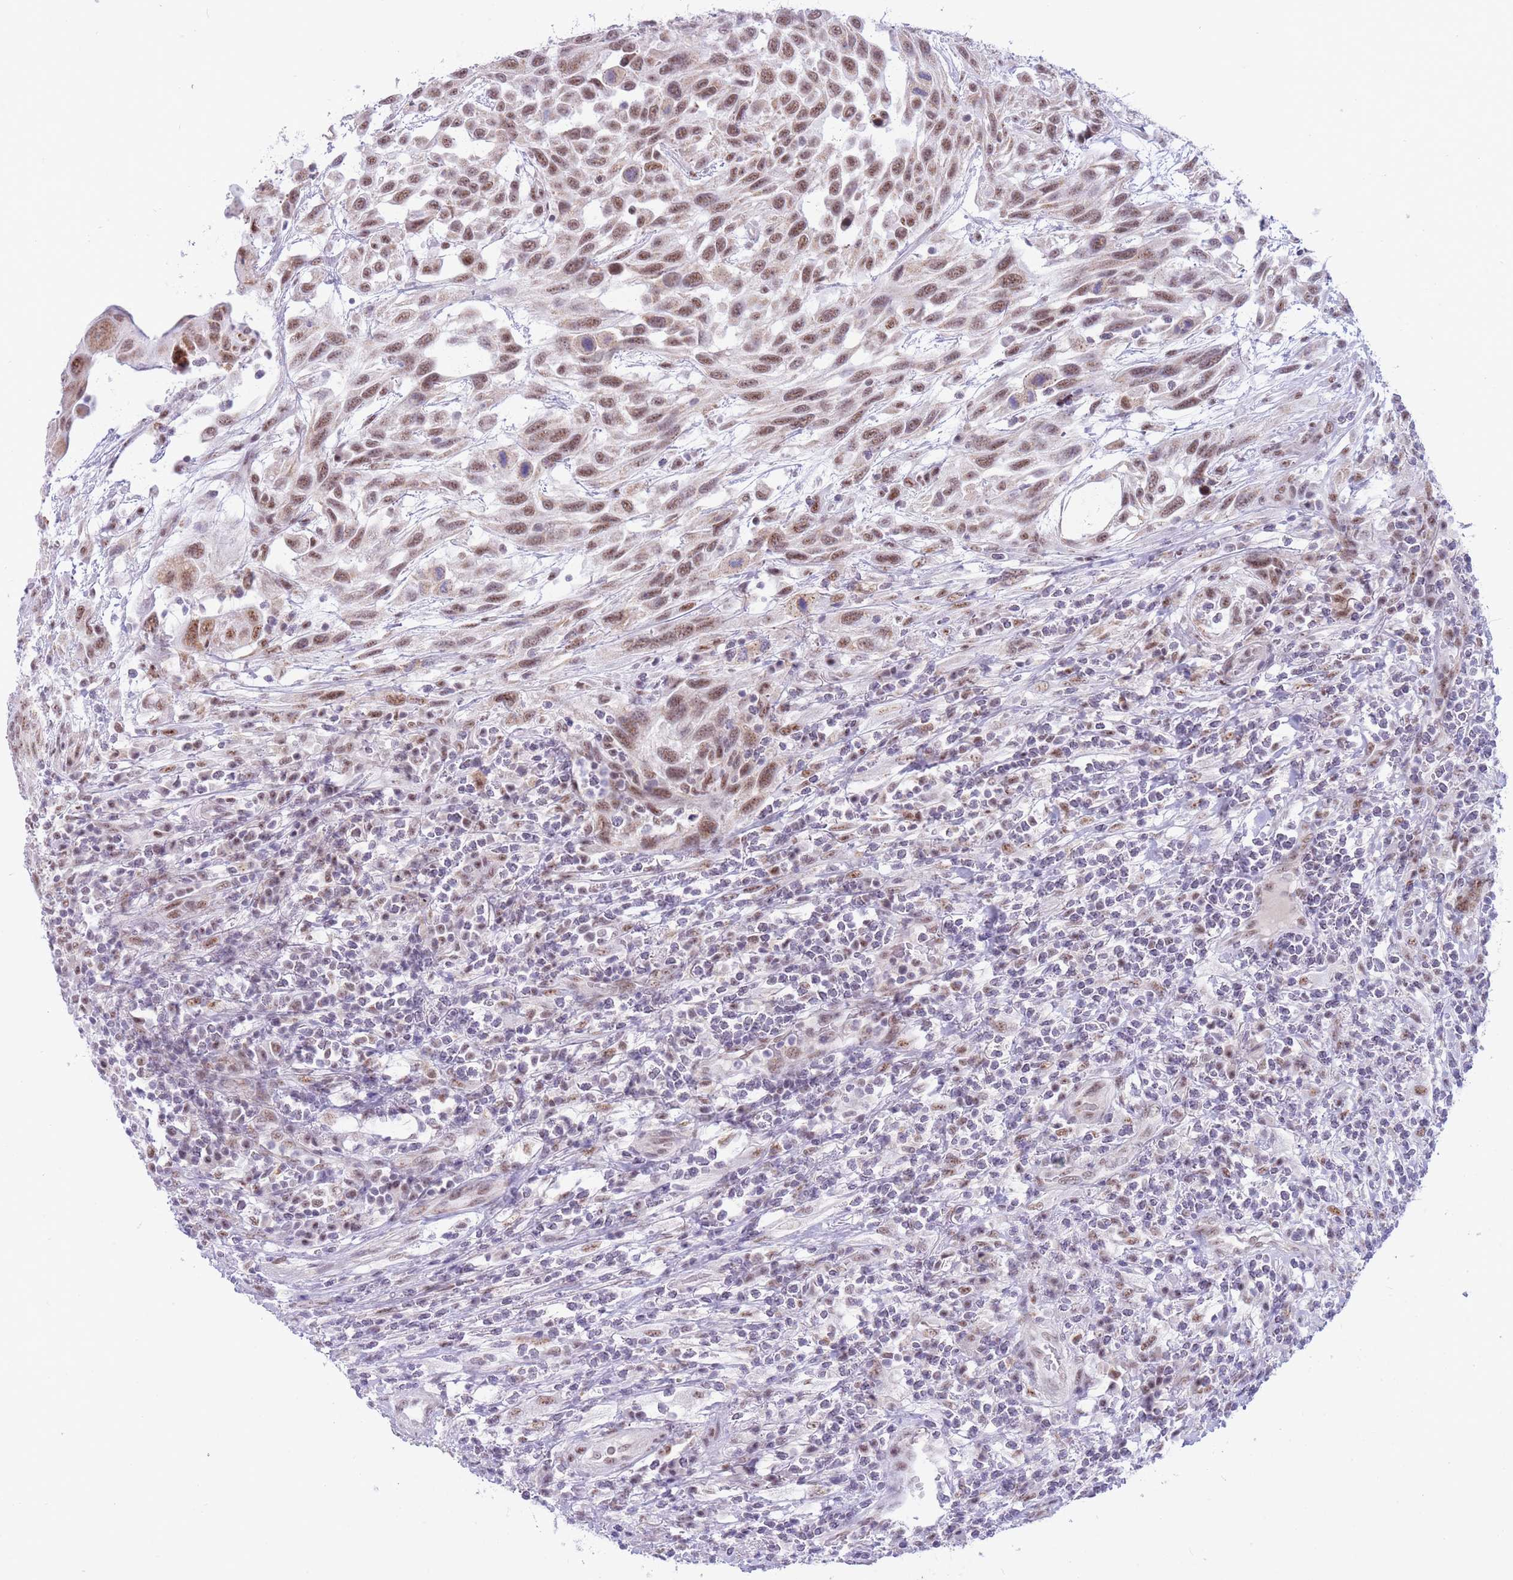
{"staining": {"intensity": "moderate", "quantity": ">75%", "location": "nuclear"}, "tissue": "urothelial cancer", "cell_type": "Tumor cells", "image_type": "cancer", "snomed": [{"axis": "morphology", "description": "Urothelial carcinoma, High grade"}, {"axis": "topography", "description": "Urinary bladder"}], "caption": "Human urothelial carcinoma (high-grade) stained with a protein marker shows moderate staining in tumor cells.", "gene": "CYP2B6", "patient": {"sex": "female", "age": 70}}